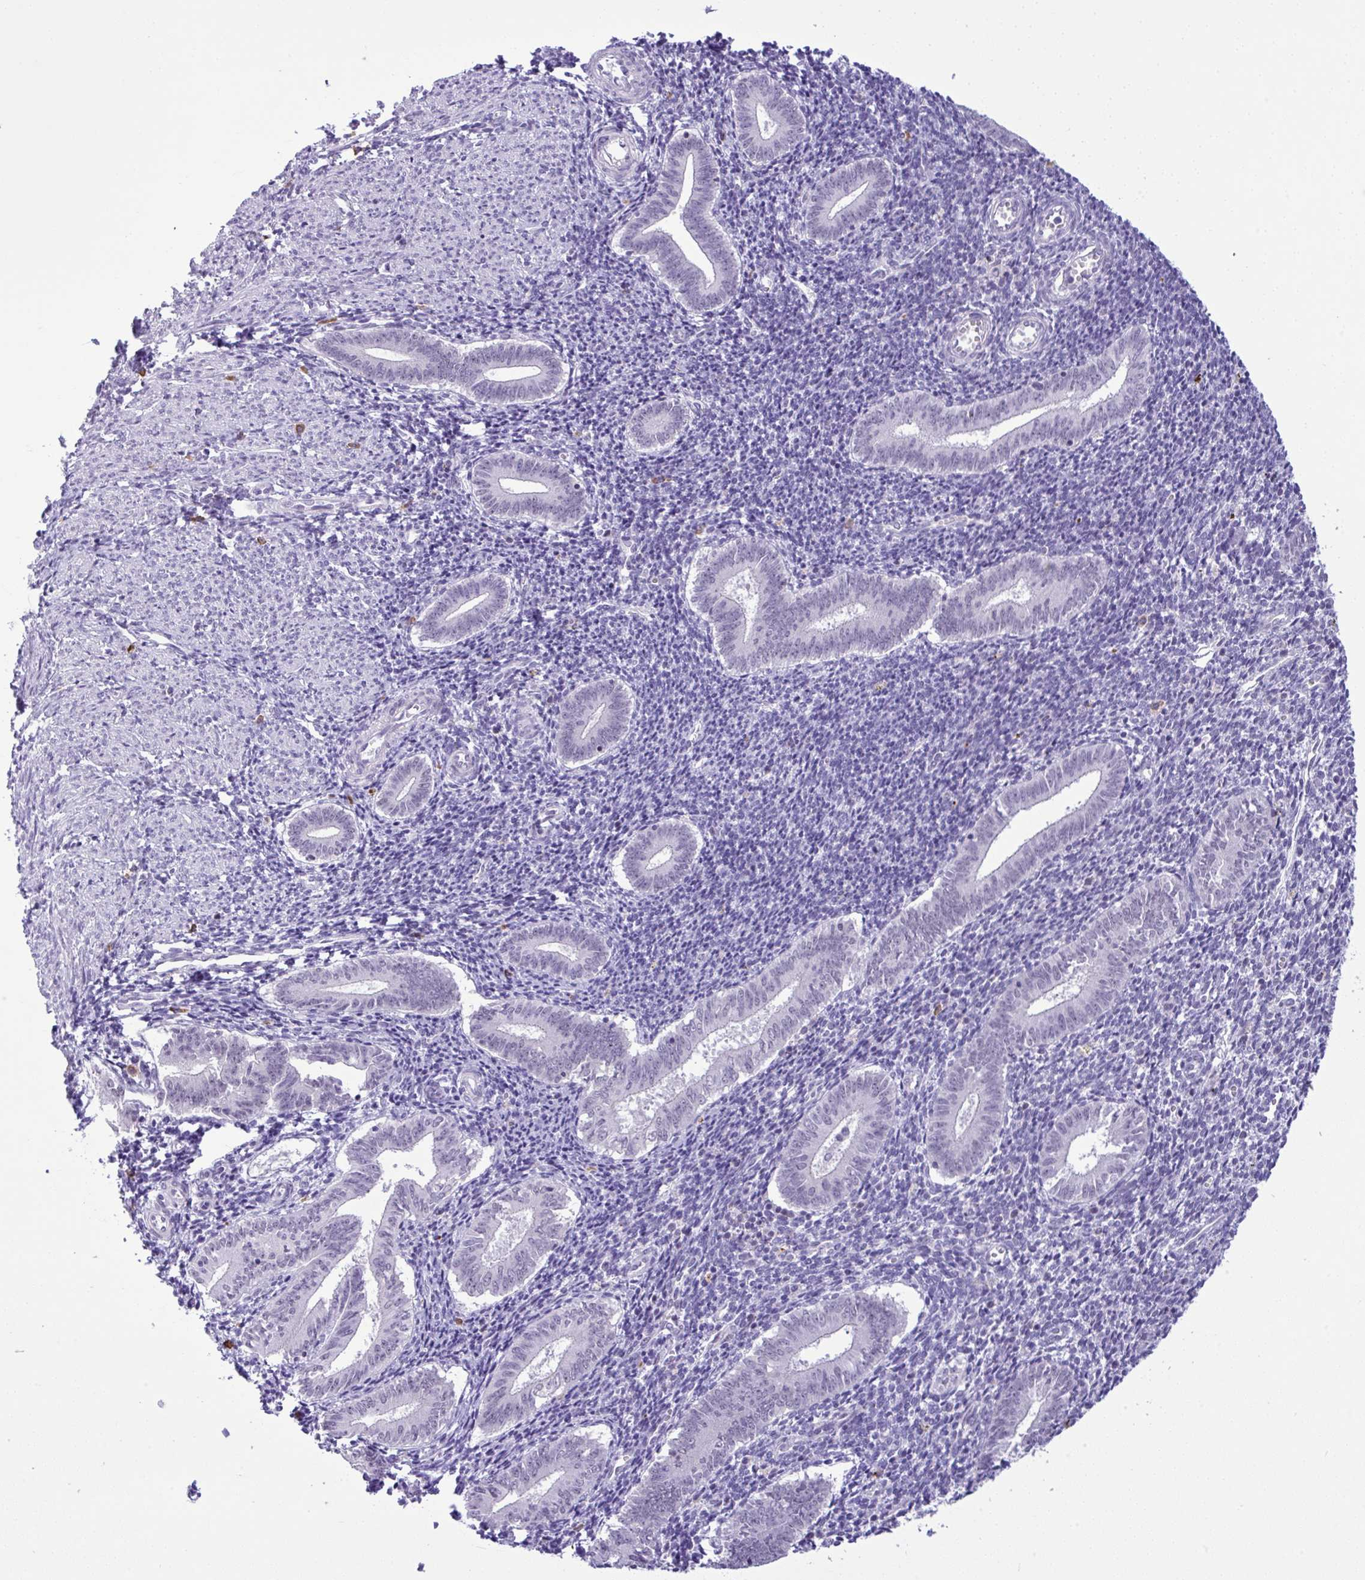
{"staining": {"intensity": "negative", "quantity": "none", "location": "none"}, "tissue": "endometrium", "cell_type": "Cells in endometrial stroma", "image_type": "normal", "snomed": [{"axis": "morphology", "description": "Normal tissue, NOS"}, {"axis": "topography", "description": "Endometrium"}], "caption": "DAB immunohistochemical staining of benign human endometrium shows no significant positivity in cells in endometrial stroma.", "gene": "YBX2", "patient": {"sex": "female", "age": 25}}